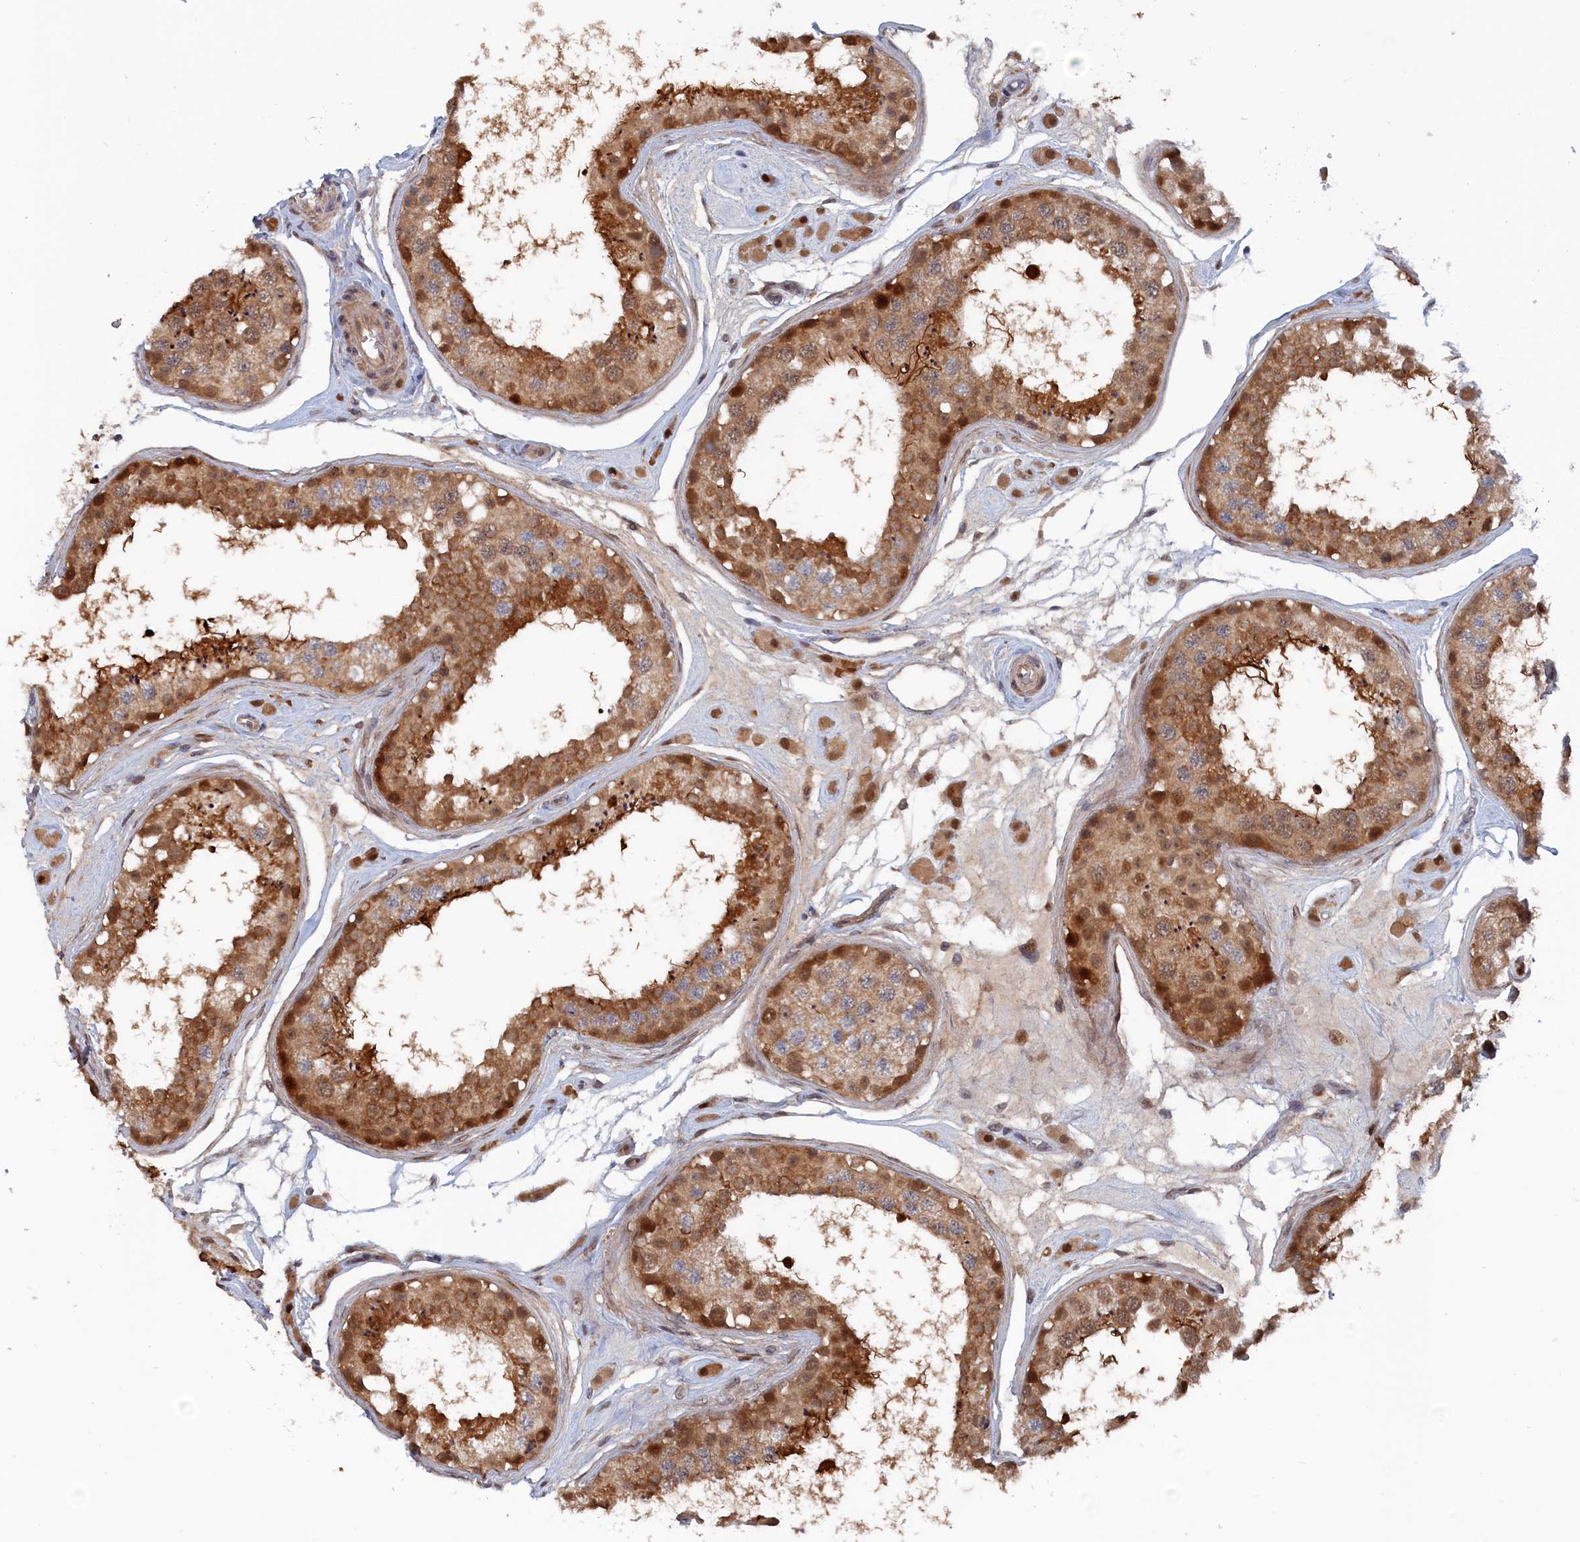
{"staining": {"intensity": "moderate", "quantity": ">75%", "location": "cytoplasmic/membranous,nuclear"}, "tissue": "testis", "cell_type": "Cells in seminiferous ducts", "image_type": "normal", "snomed": [{"axis": "morphology", "description": "Normal tissue, NOS"}, {"axis": "topography", "description": "Testis"}], "caption": "Benign testis shows moderate cytoplasmic/membranous,nuclear positivity in about >75% of cells in seminiferous ducts, visualized by immunohistochemistry. The protein is stained brown, and the nuclei are stained in blue (DAB IHC with brightfield microscopy, high magnification).", "gene": "ELOVL6", "patient": {"sex": "male", "age": 25}}